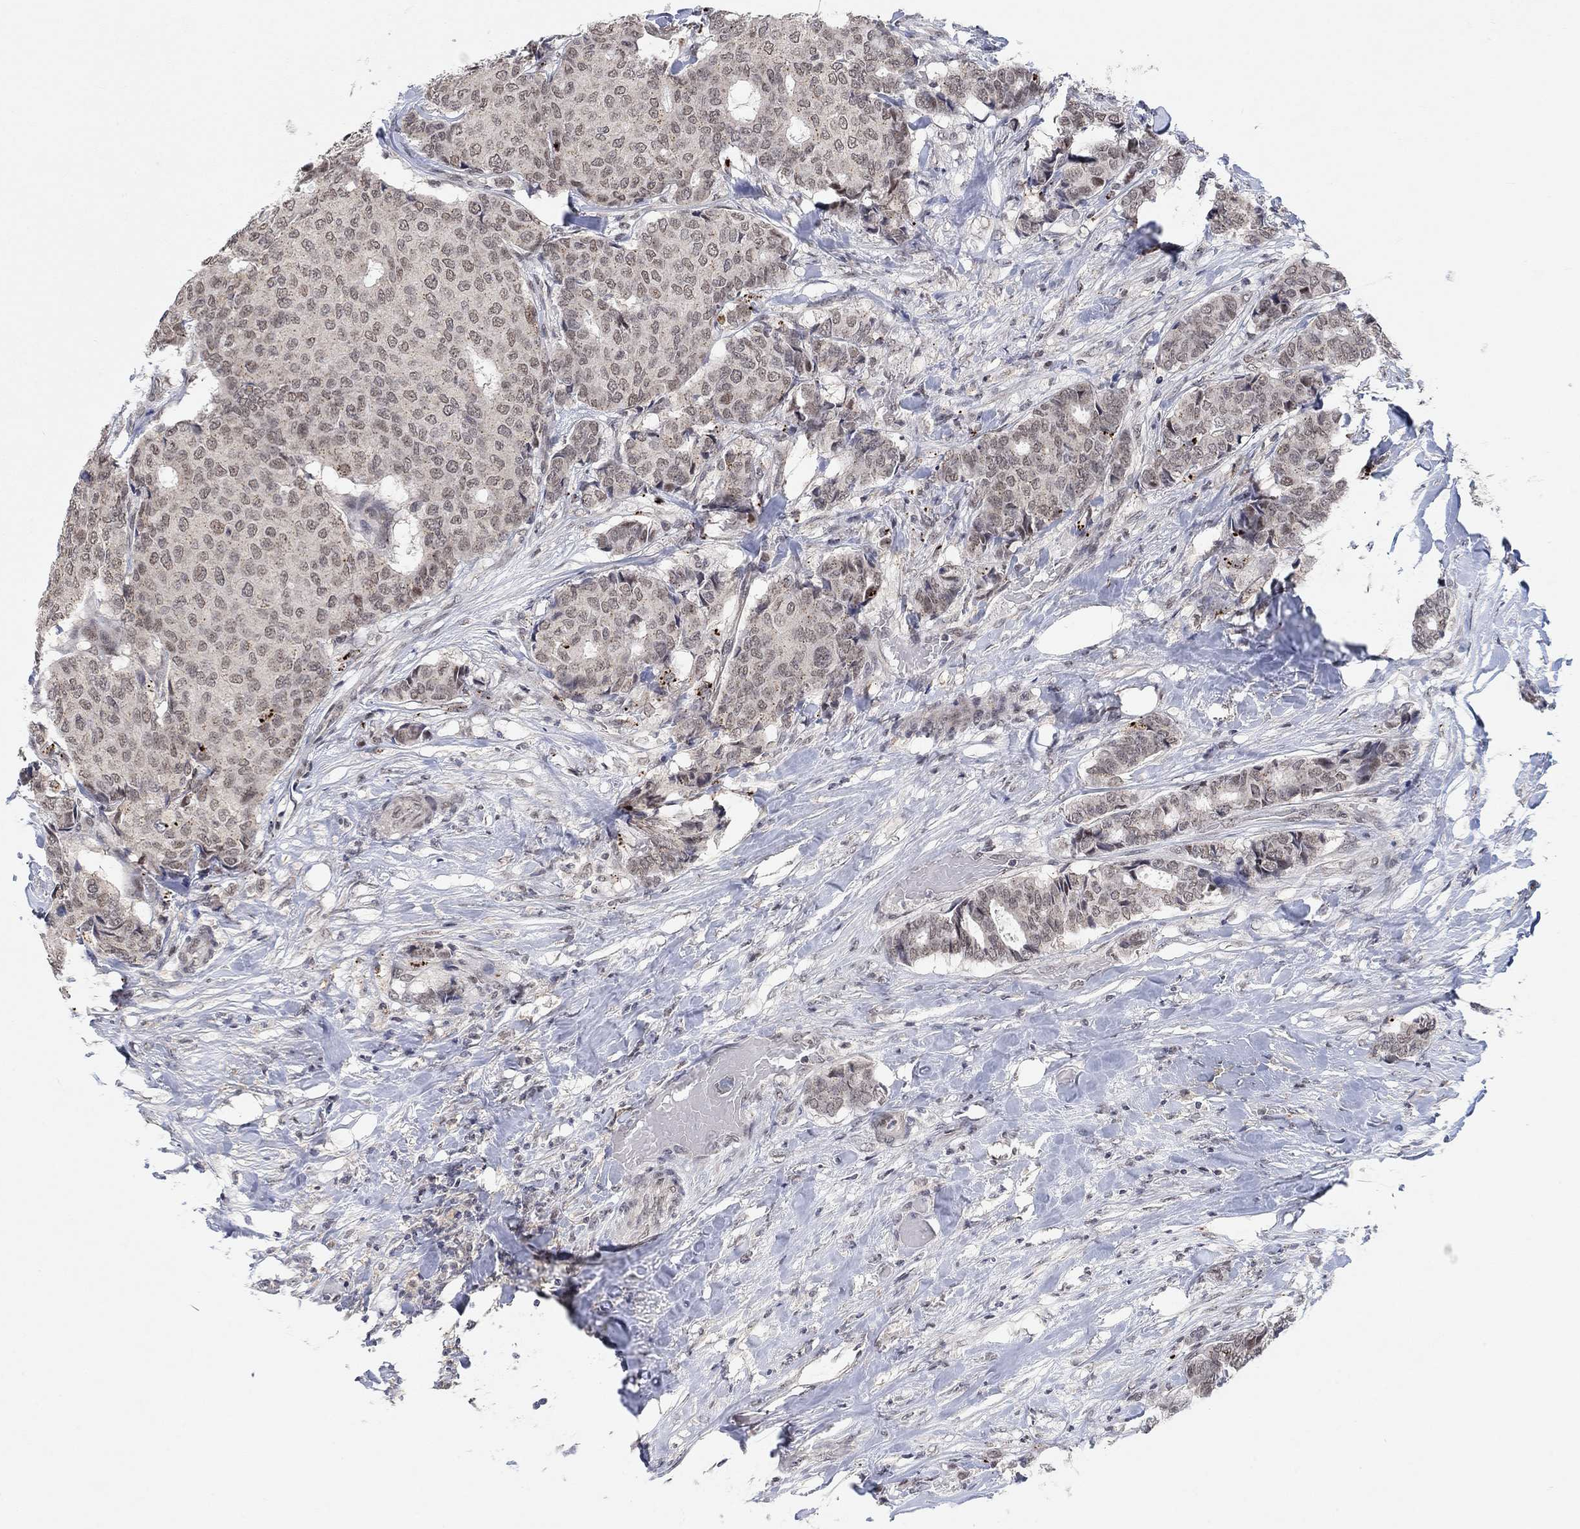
{"staining": {"intensity": "moderate", "quantity": "25%-75%", "location": "nuclear"}, "tissue": "breast cancer", "cell_type": "Tumor cells", "image_type": "cancer", "snomed": [{"axis": "morphology", "description": "Duct carcinoma"}, {"axis": "topography", "description": "Breast"}], "caption": "Breast intraductal carcinoma stained with a brown dye exhibits moderate nuclear positive positivity in approximately 25%-75% of tumor cells.", "gene": "THAP8", "patient": {"sex": "female", "age": 75}}